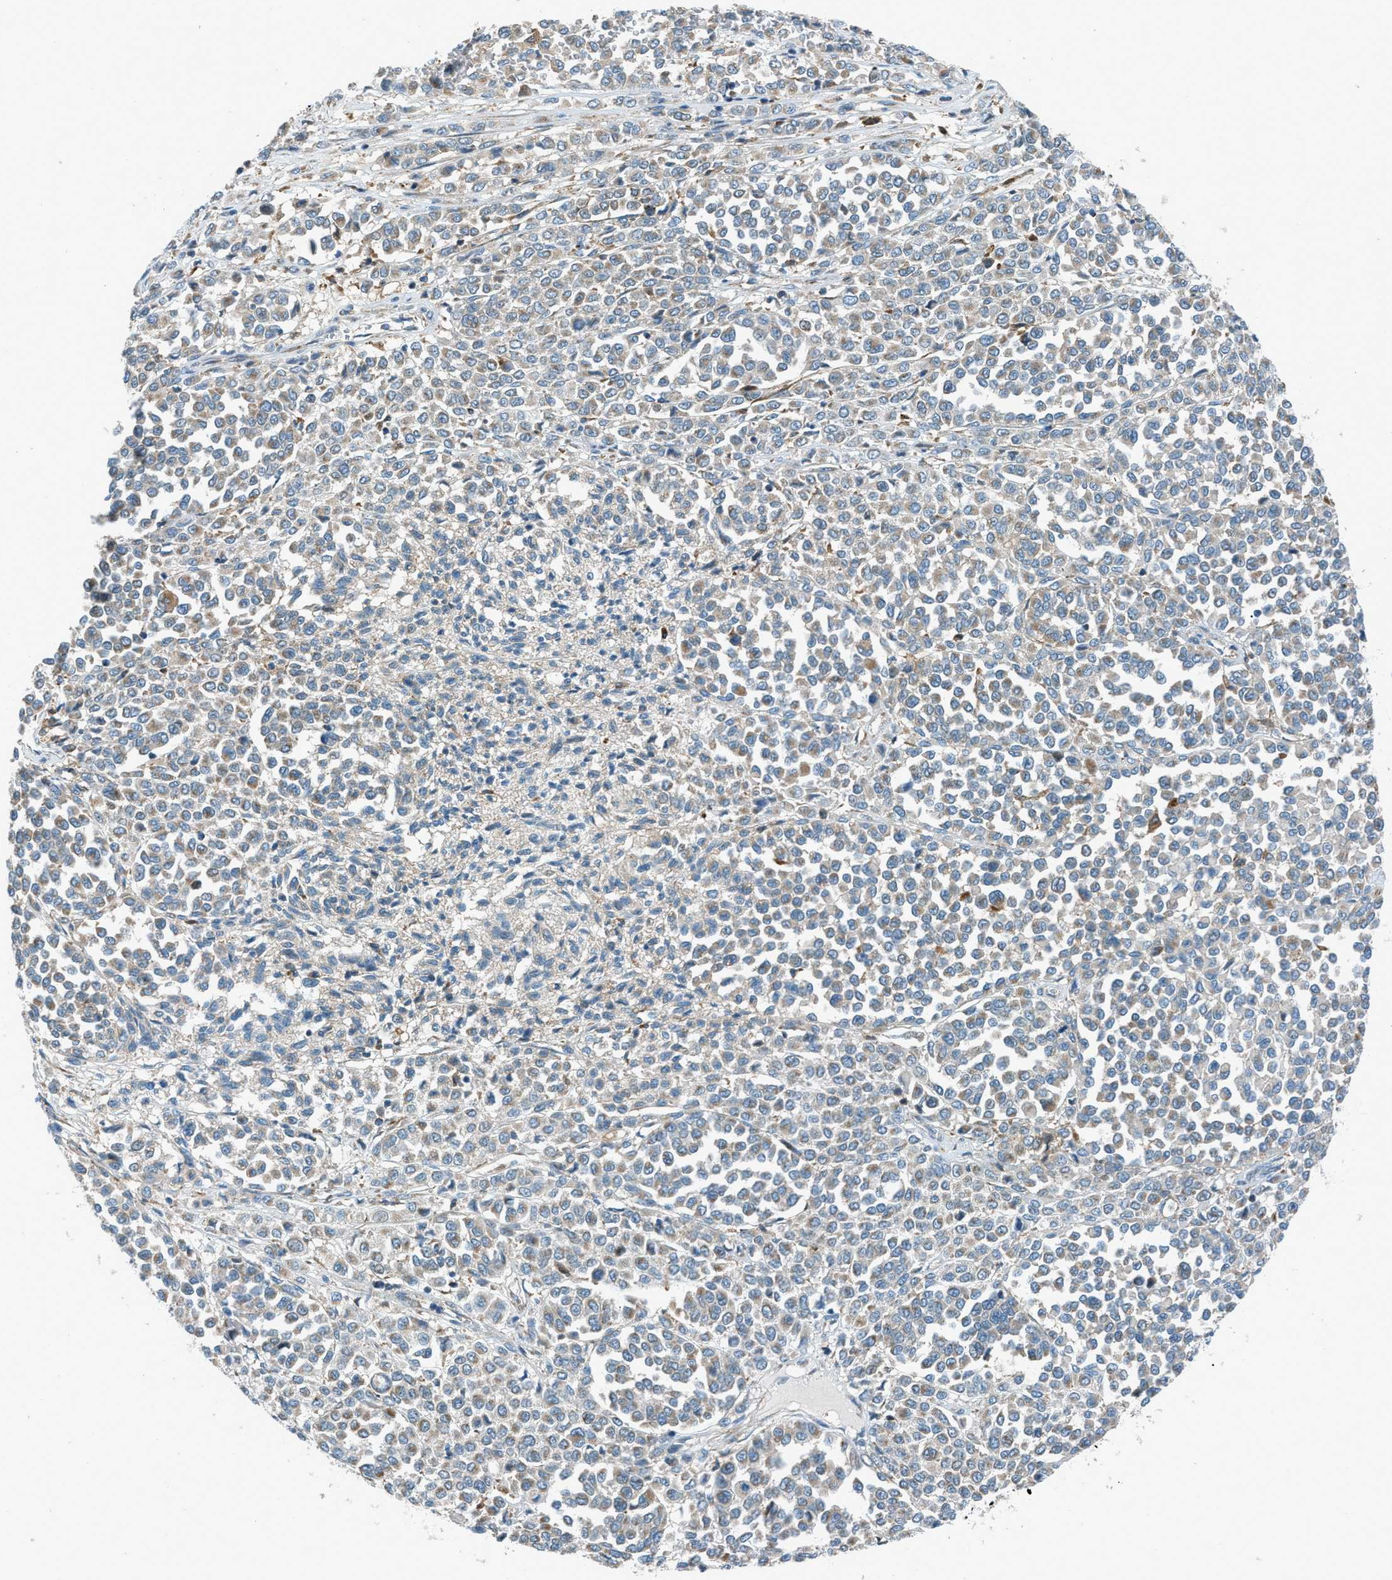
{"staining": {"intensity": "weak", "quantity": ">75%", "location": "cytoplasmic/membranous"}, "tissue": "melanoma", "cell_type": "Tumor cells", "image_type": "cancer", "snomed": [{"axis": "morphology", "description": "Malignant melanoma, Metastatic site"}, {"axis": "topography", "description": "Pancreas"}], "caption": "The immunohistochemical stain labels weak cytoplasmic/membranous staining in tumor cells of malignant melanoma (metastatic site) tissue.", "gene": "PIGG", "patient": {"sex": "female", "age": 30}}